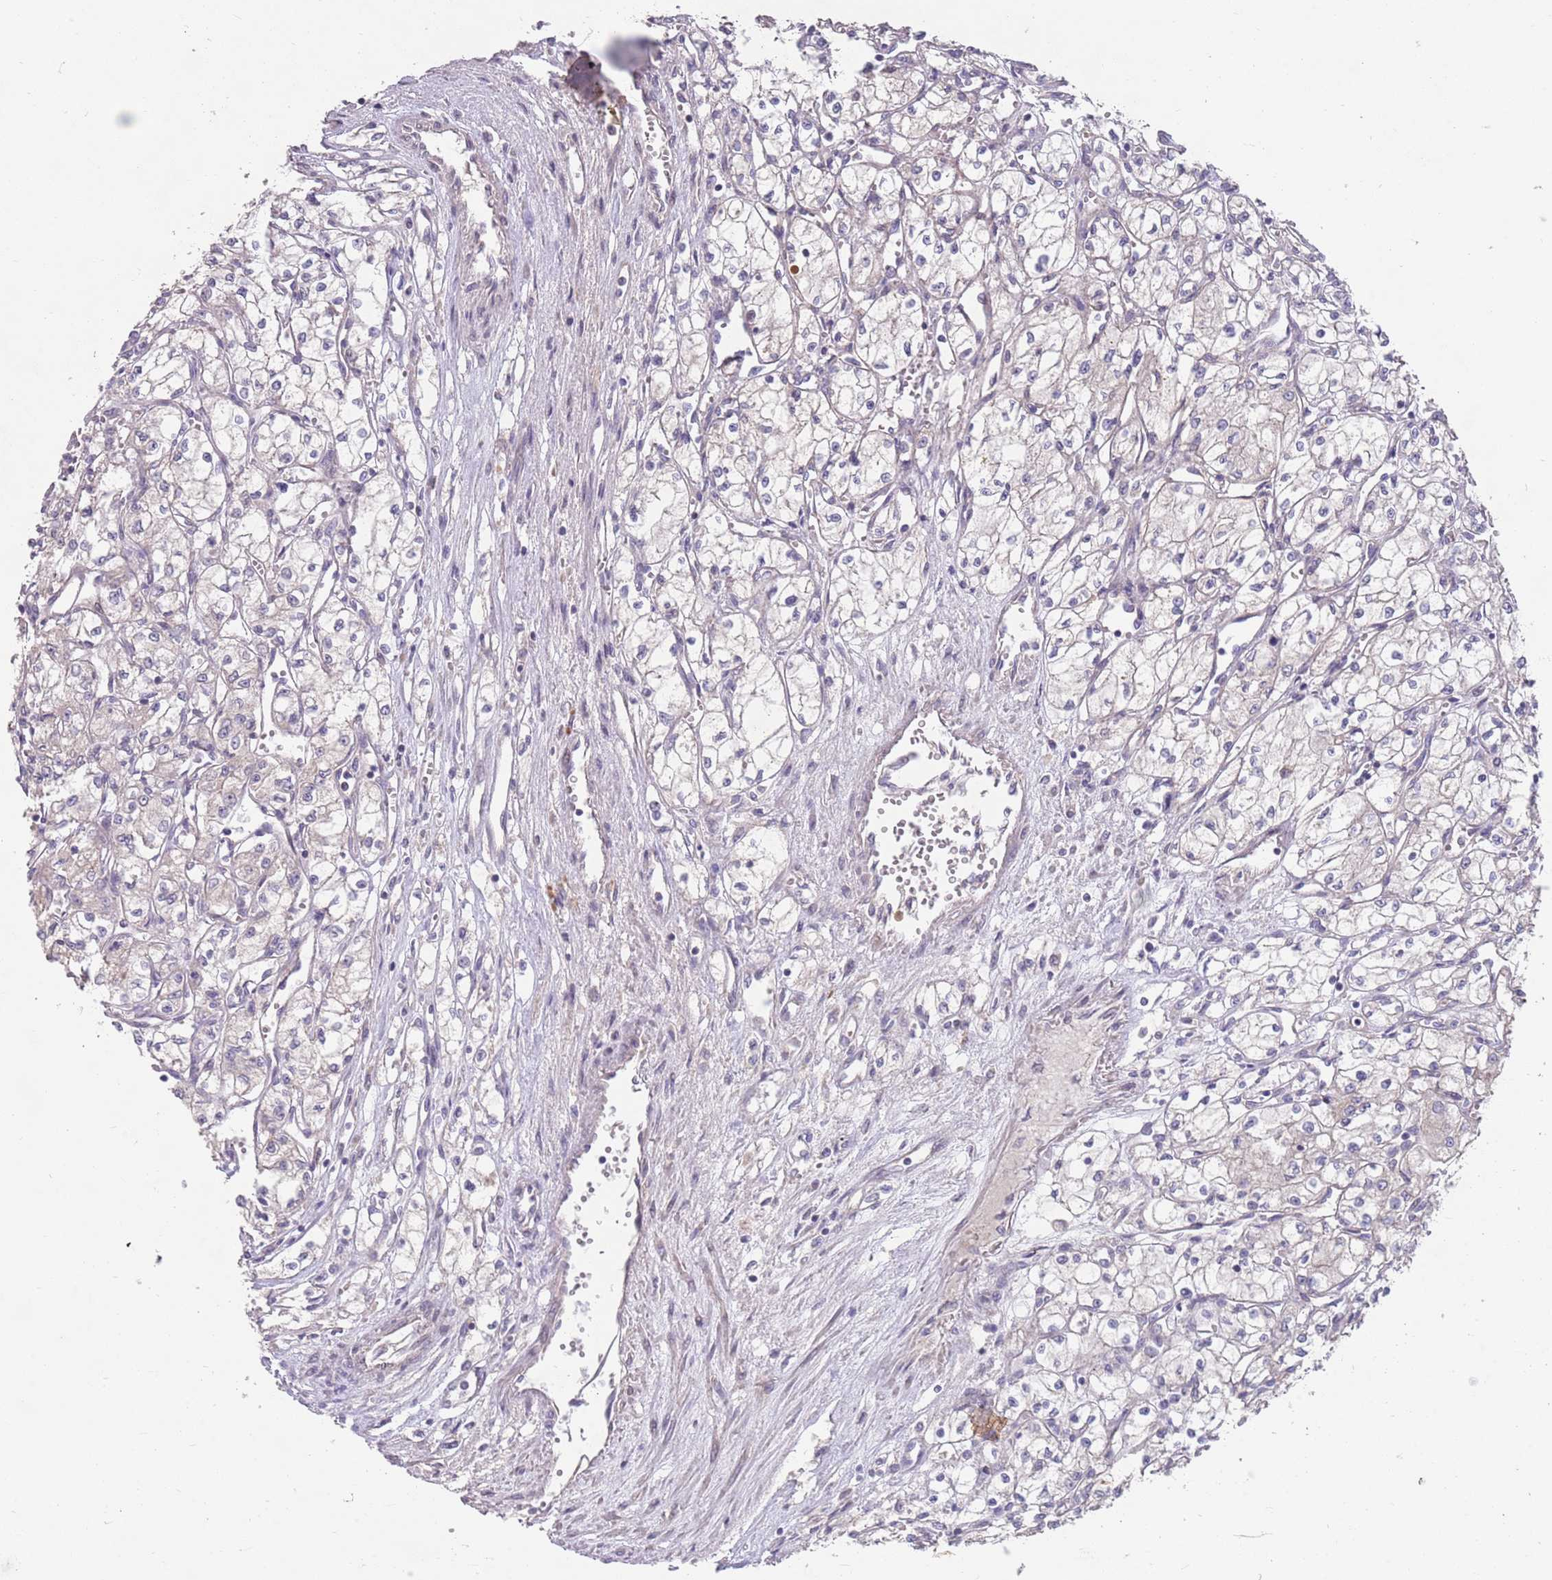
{"staining": {"intensity": "negative", "quantity": "none", "location": "none"}, "tissue": "renal cancer", "cell_type": "Tumor cells", "image_type": "cancer", "snomed": [{"axis": "morphology", "description": "Adenocarcinoma, NOS"}, {"axis": "topography", "description": "Kidney"}], "caption": "There is no significant positivity in tumor cells of renal cancer (adenocarcinoma).", "gene": "MEI1", "patient": {"sex": "male", "age": 59}}